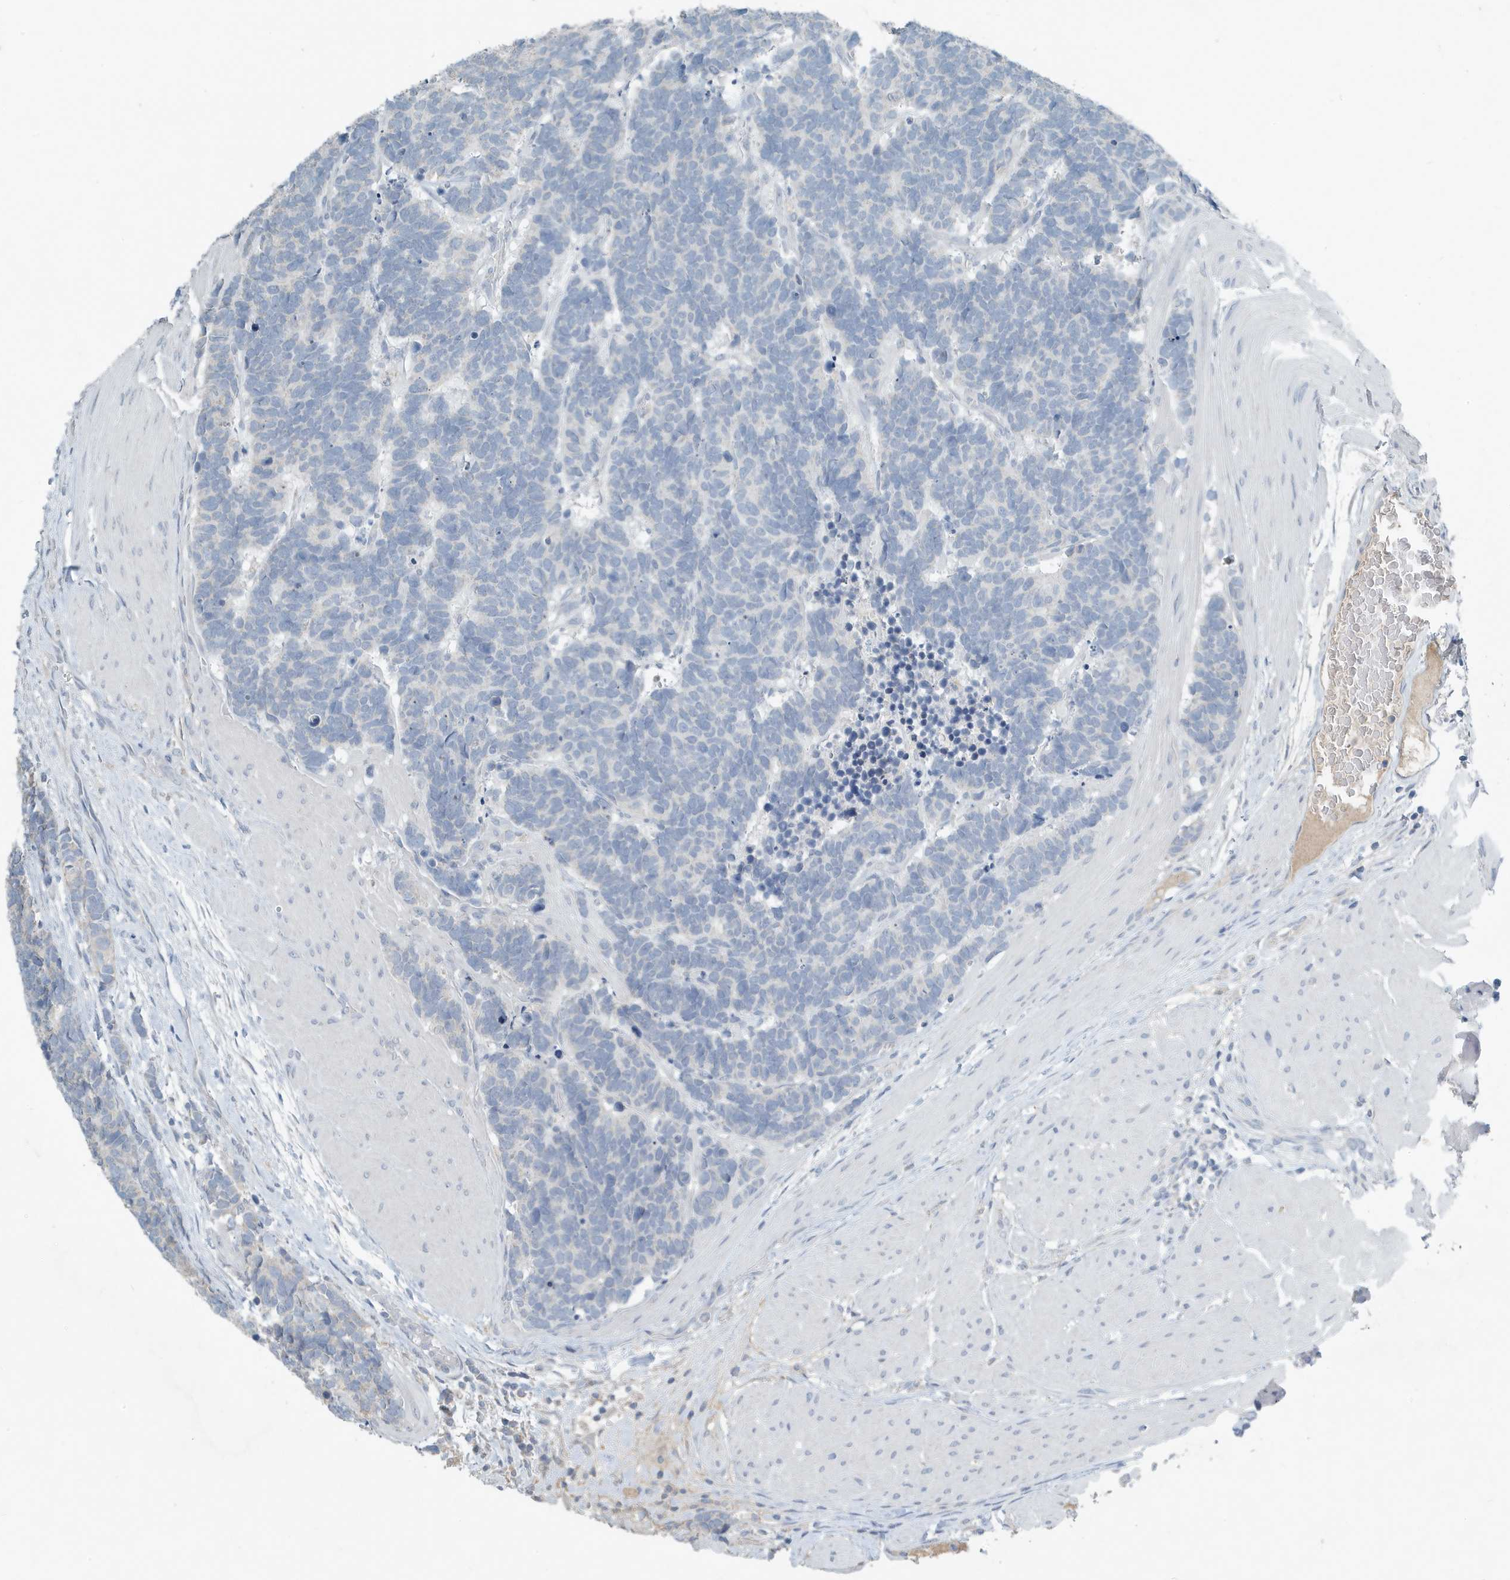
{"staining": {"intensity": "negative", "quantity": "none", "location": "none"}, "tissue": "carcinoid", "cell_type": "Tumor cells", "image_type": "cancer", "snomed": [{"axis": "morphology", "description": "Carcinoma, NOS"}, {"axis": "morphology", "description": "Carcinoid, malignant, NOS"}, {"axis": "topography", "description": "Urinary bladder"}], "caption": "IHC image of neoplastic tissue: human carcinoid stained with DAB (3,3'-diaminobenzidine) exhibits no significant protein expression in tumor cells.", "gene": "UGT2B4", "patient": {"sex": "male", "age": 57}}